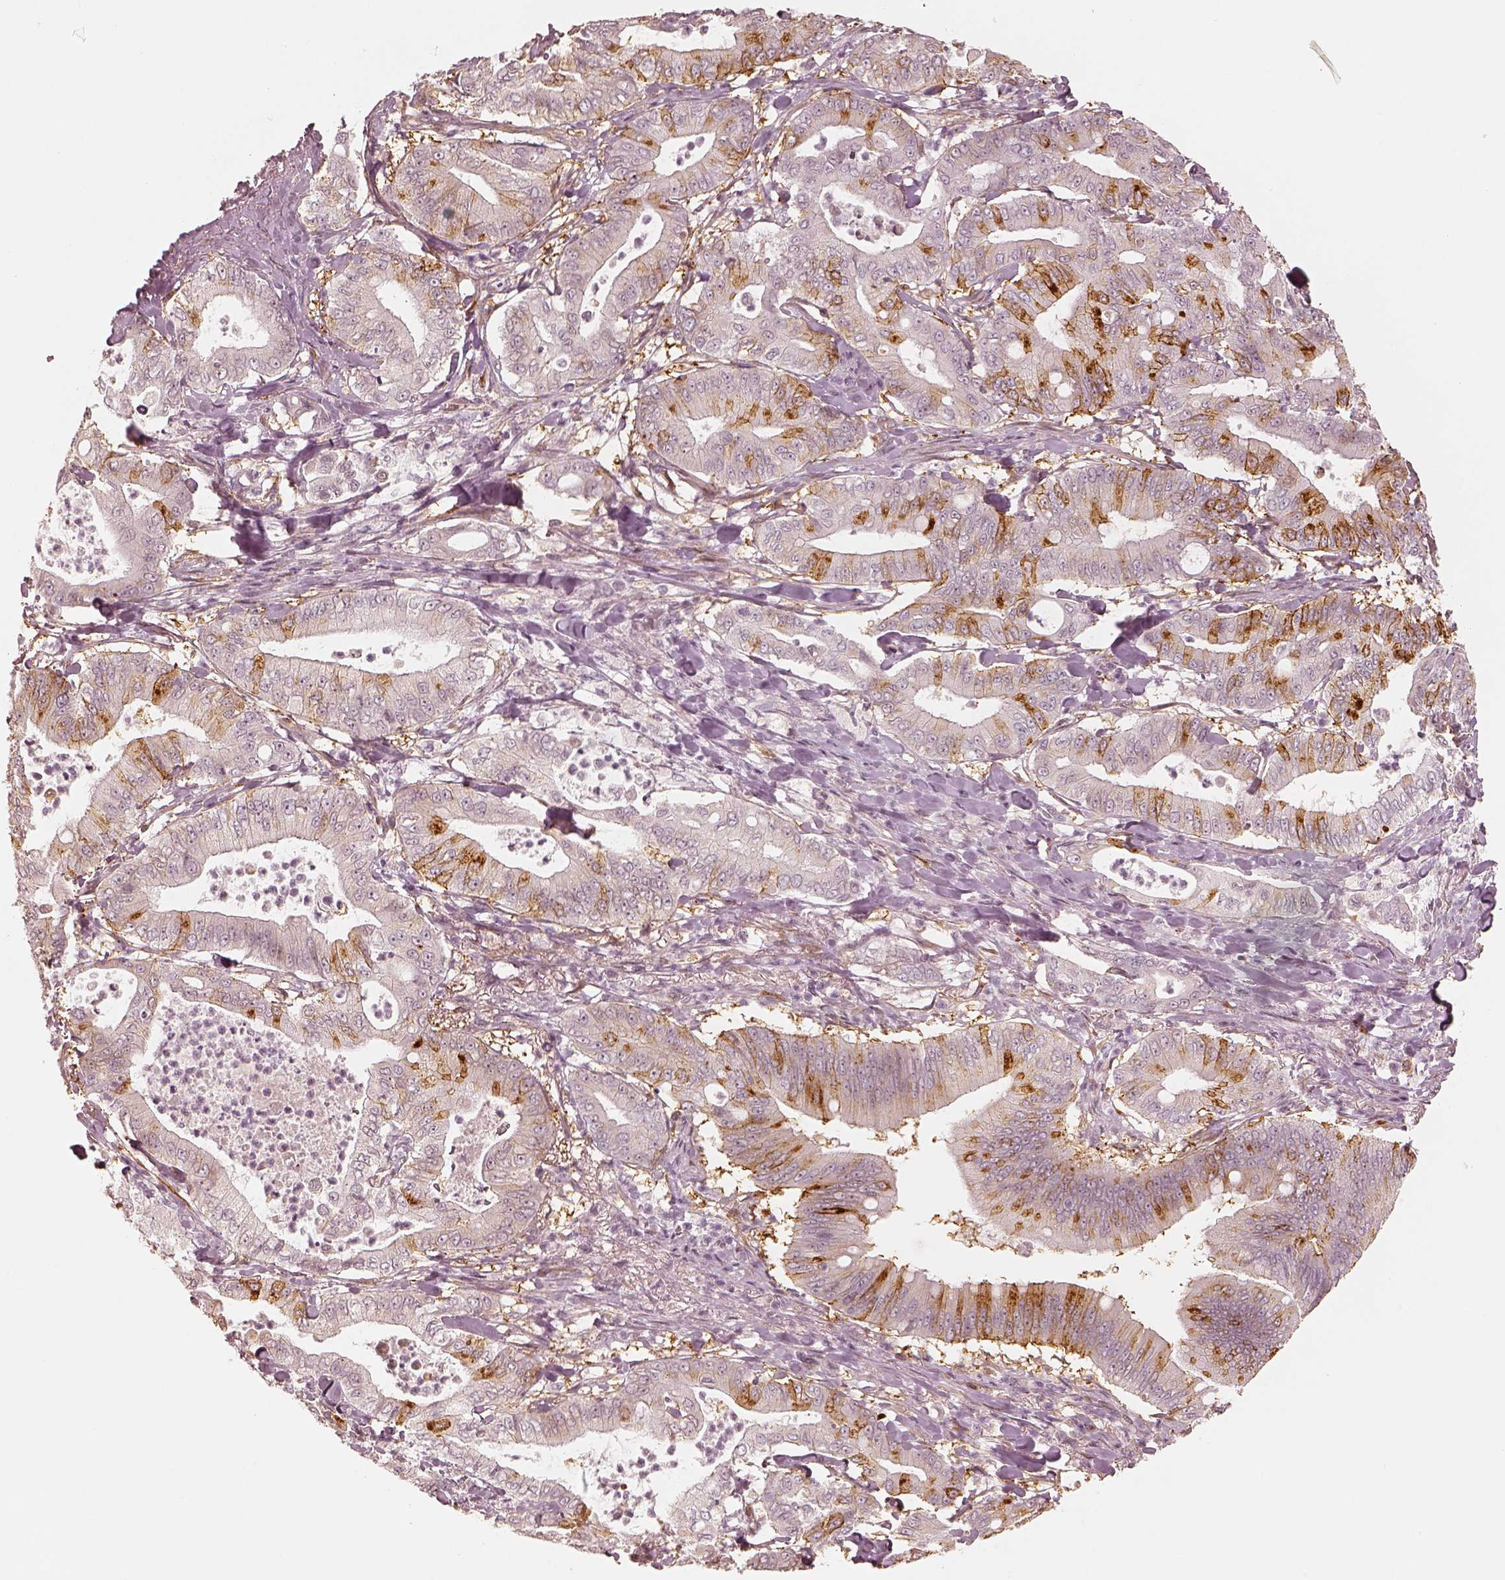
{"staining": {"intensity": "moderate", "quantity": "<25%", "location": "cytoplasmic/membranous"}, "tissue": "pancreatic cancer", "cell_type": "Tumor cells", "image_type": "cancer", "snomed": [{"axis": "morphology", "description": "Adenocarcinoma, NOS"}, {"axis": "topography", "description": "Pancreas"}], "caption": "IHC micrograph of human pancreatic adenocarcinoma stained for a protein (brown), which demonstrates low levels of moderate cytoplasmic/membranous positivity in about <25% of tumor cells.", "gene": "GORASP2", "patient": {"sex": "male", "age": 71}}